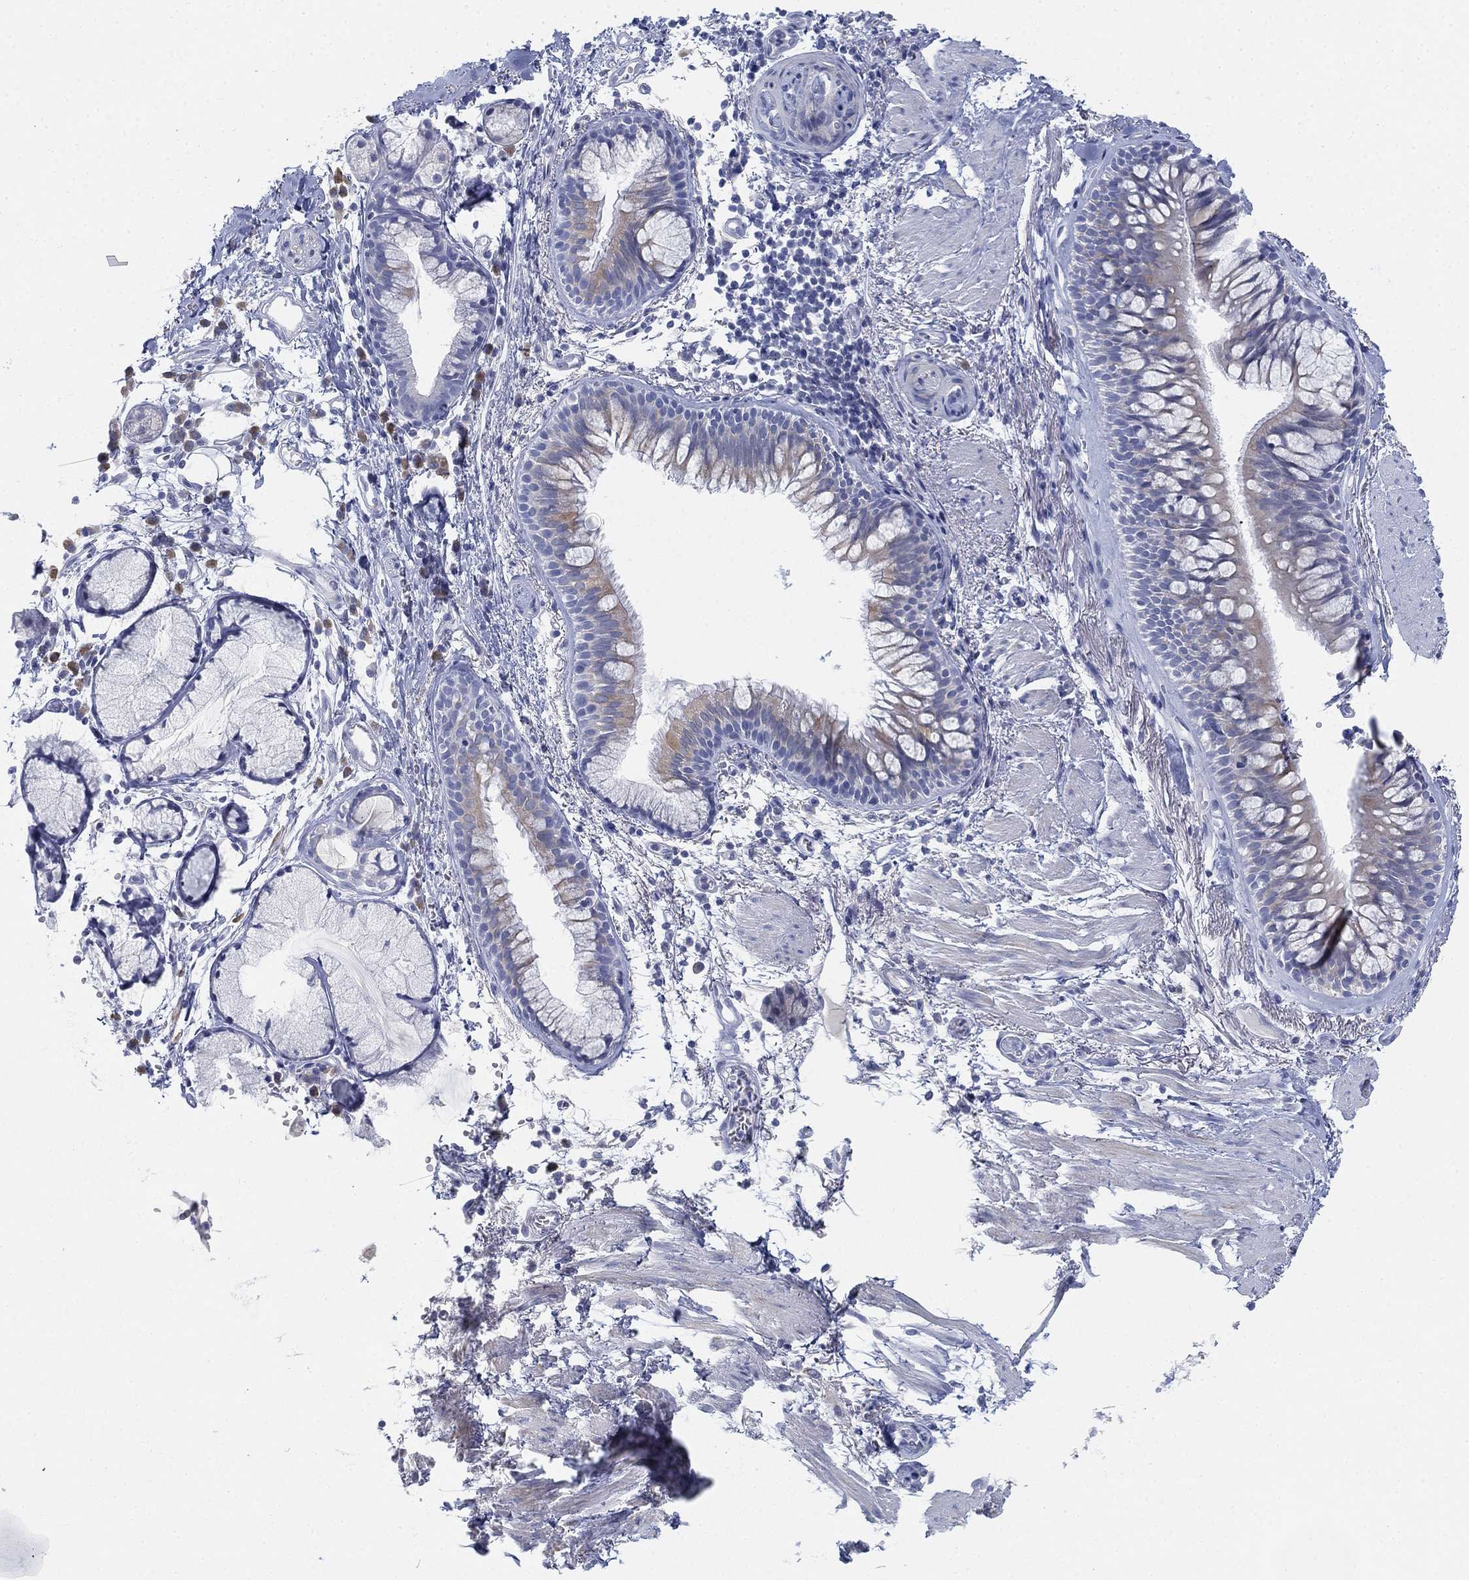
{"staining": {"intensity": "moderate", "quantity": "<25%", "location": "cytoplasmic/membranous"}, "tissue": "bronchus", "cell_type": "Respiratory epithelial cells", "image_type": "normal", "snomed": [{"axis": "morphology", "description": "Normal tissue, NOS"}, {"axis": "morphology", "description": "Squamous cell carcinoma, NOS"}, {"axis": "topography", "description": "Cartilage tissue"}, {"axis": "topography", "description": "Bronchus"}], "caption": "High-magnification brightfield microscopy of benign bronchus stained with DAB (brown) and counterstained with hematoxylin (blue). respiratory epithelial cells exhibit moderate cytoplasmic/membranous expression is seen in approximately<25% of cells. (DAB (3,3'-diaminobenzidine) IHC with brightfield microscopy, high magnification).", "gene": "GCNA", "patient": {"sex": "male", "age": 72}}